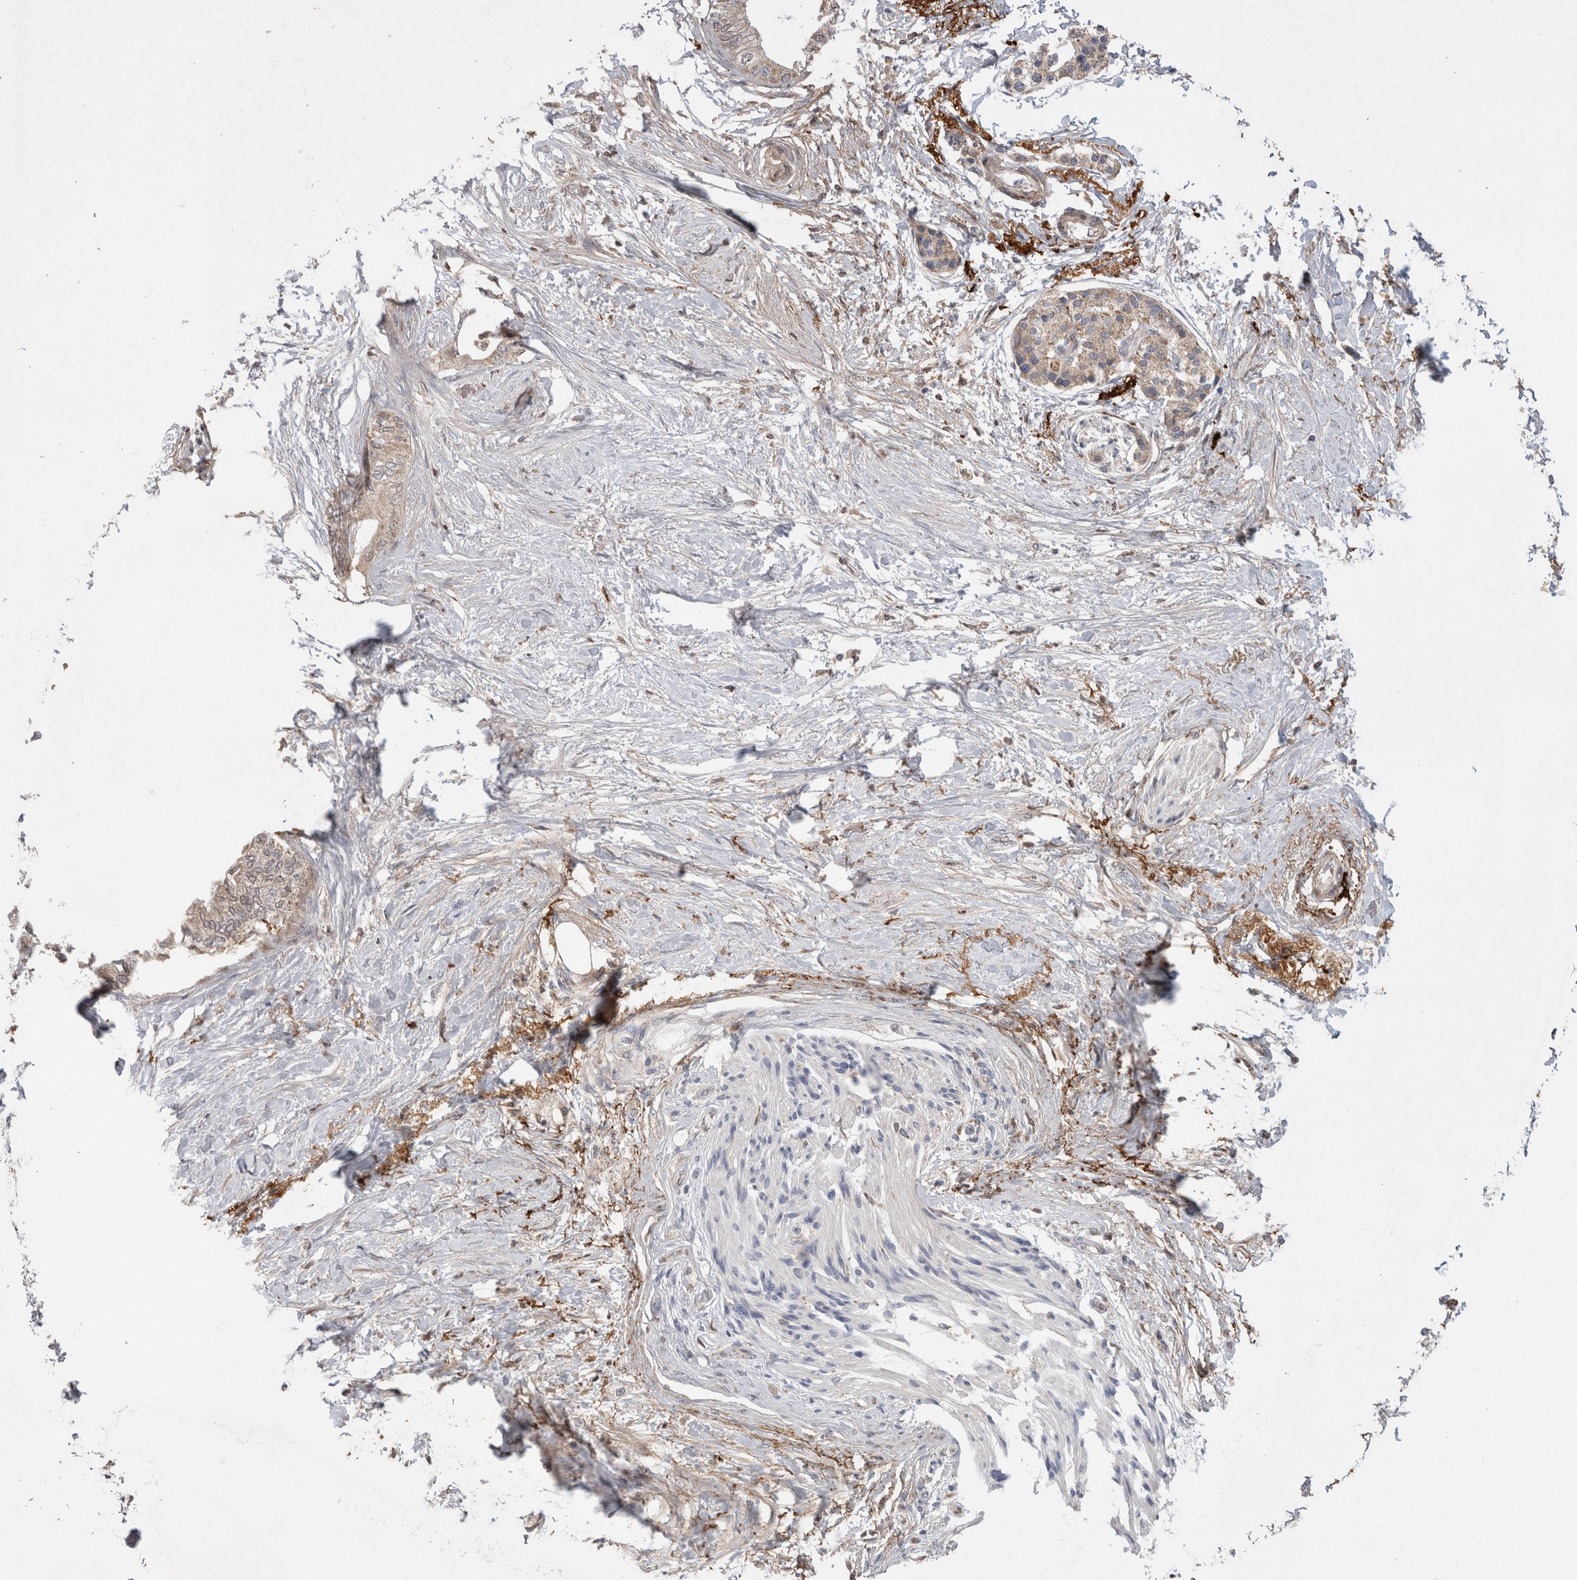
{"staining": {"intensity": "weak", "quantity": ">75%", "location": "cytoplasmic/membranous"}, "tissue": "pancreatic cancer", "cell_type": "Tumor cells", "image_type": "cancer", "snomed": [{"axis": "morphology", "description": "Normal tissue, NOS"}, {"axis": "morphology", "description": "Adenocarcinoma, NOS"}, {"axis": "topography", "description": "Pancreas"}, {"axis": "topography", "description": "Duodenum"}], "caption": "Immunohistochemical staining of human pancreatic adenocarcinoma reveals low levels of weak cytoplasmic/membranous protein expression in about >75% of tumor cells. (Stains: DAB (3,3'-diaminobenzidine) in brown, nuclei in blue, Microscopy: brightfield microscopy at high magnification).", "gene": "DARS2", "patient": {"sex": "female", "age": 60}}